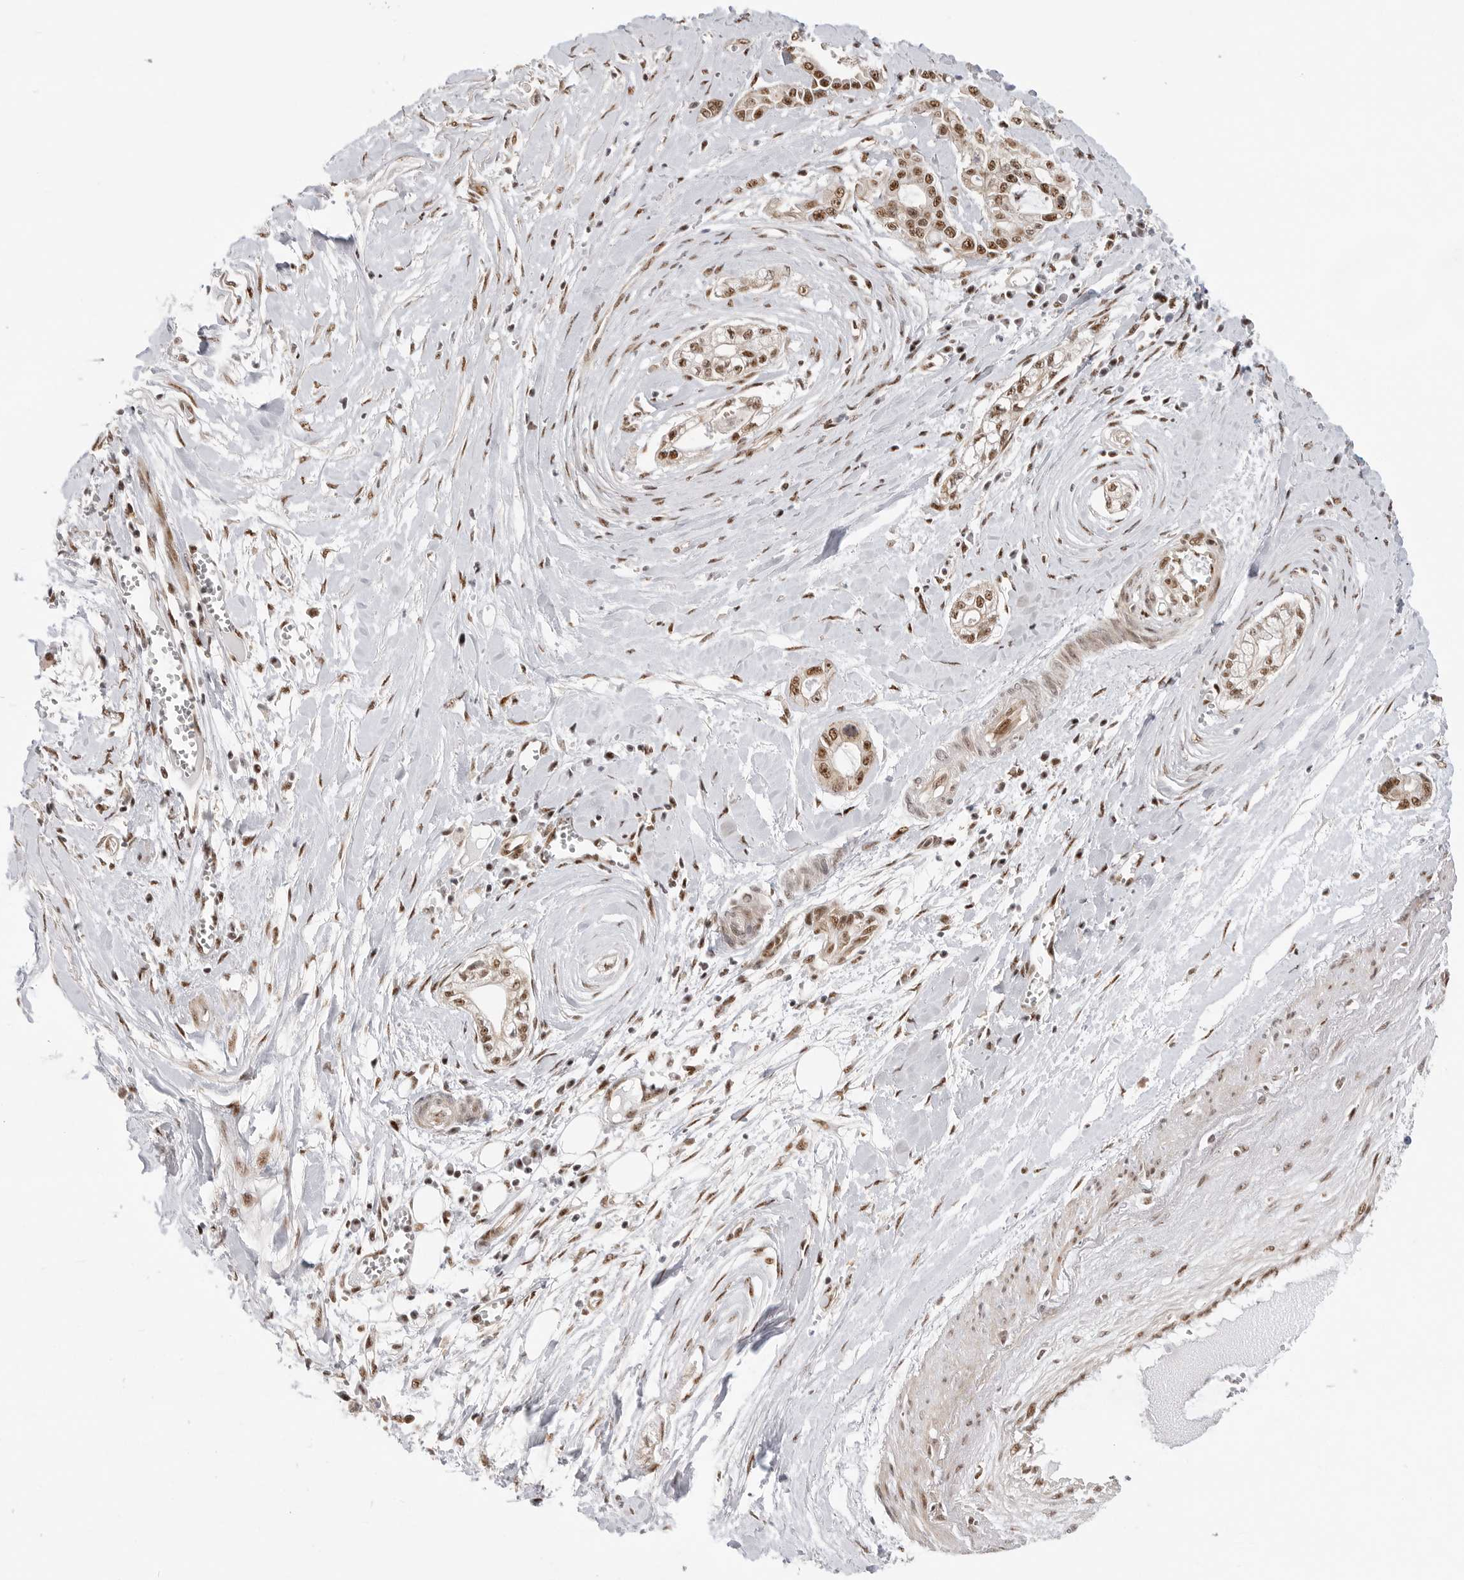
{"staining": {"intensity": "moderate", "quantity": ">75%", "location": "nuclear"}, "tissue": "pancreatic cancer", "cell_type": "Tumor cells", "image_type": "cancer", "snomed": [{"axis": "morphology", "description": "Adenocarcinoma, NOS"}, {"axis": "topography", "description": "Pancreas"}], "caption": "Pancreatic adenocarcinoma stained with a protein marker demonstrates moderate staining in tumor cells.", "gene": "GPATCH2", "patient": {"sex": "male", "age": 68}}